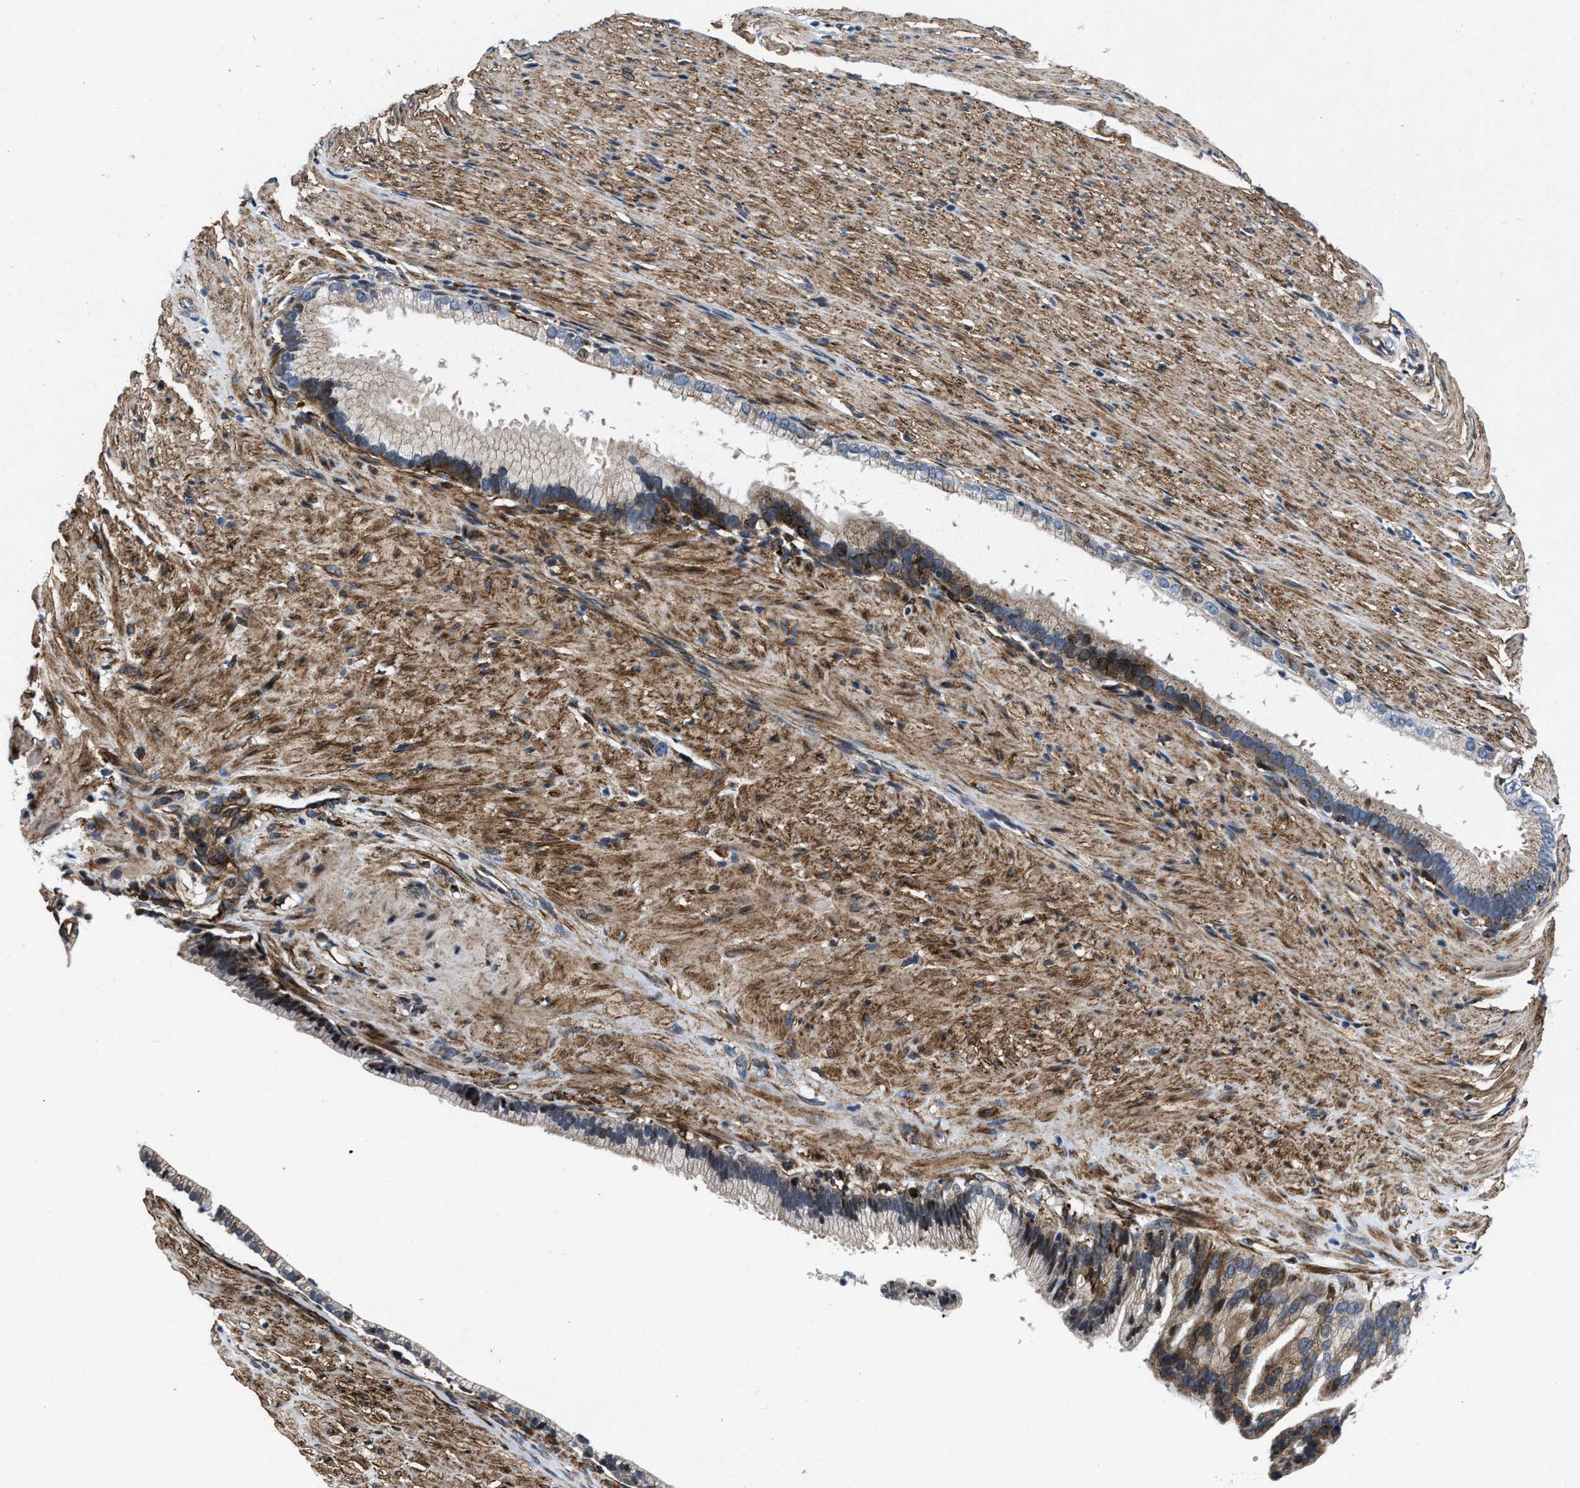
{"staining": {"intensity": "moderate", "quantity": "25%-75%", "location": "cytoplasmic/membranous"}, "tissue": "pancreatic cancer", "cell_type": "Tumor cells", "image_type": "cancer", "snomed": [{"axis": "morphology", "description": "Adenocarcinoma, NOS"}, {"axis": "topography", "description": "Pancreas"}], "caption": "Immunohistochemical staining of human adenocarcinoma (pancreatic) displays moderate cytoplasmic/membranous protein positivity in about 25%-75% of tumor cells.", "gene": "C2orf66", "patient": {"sex": "male", "age": 69}}